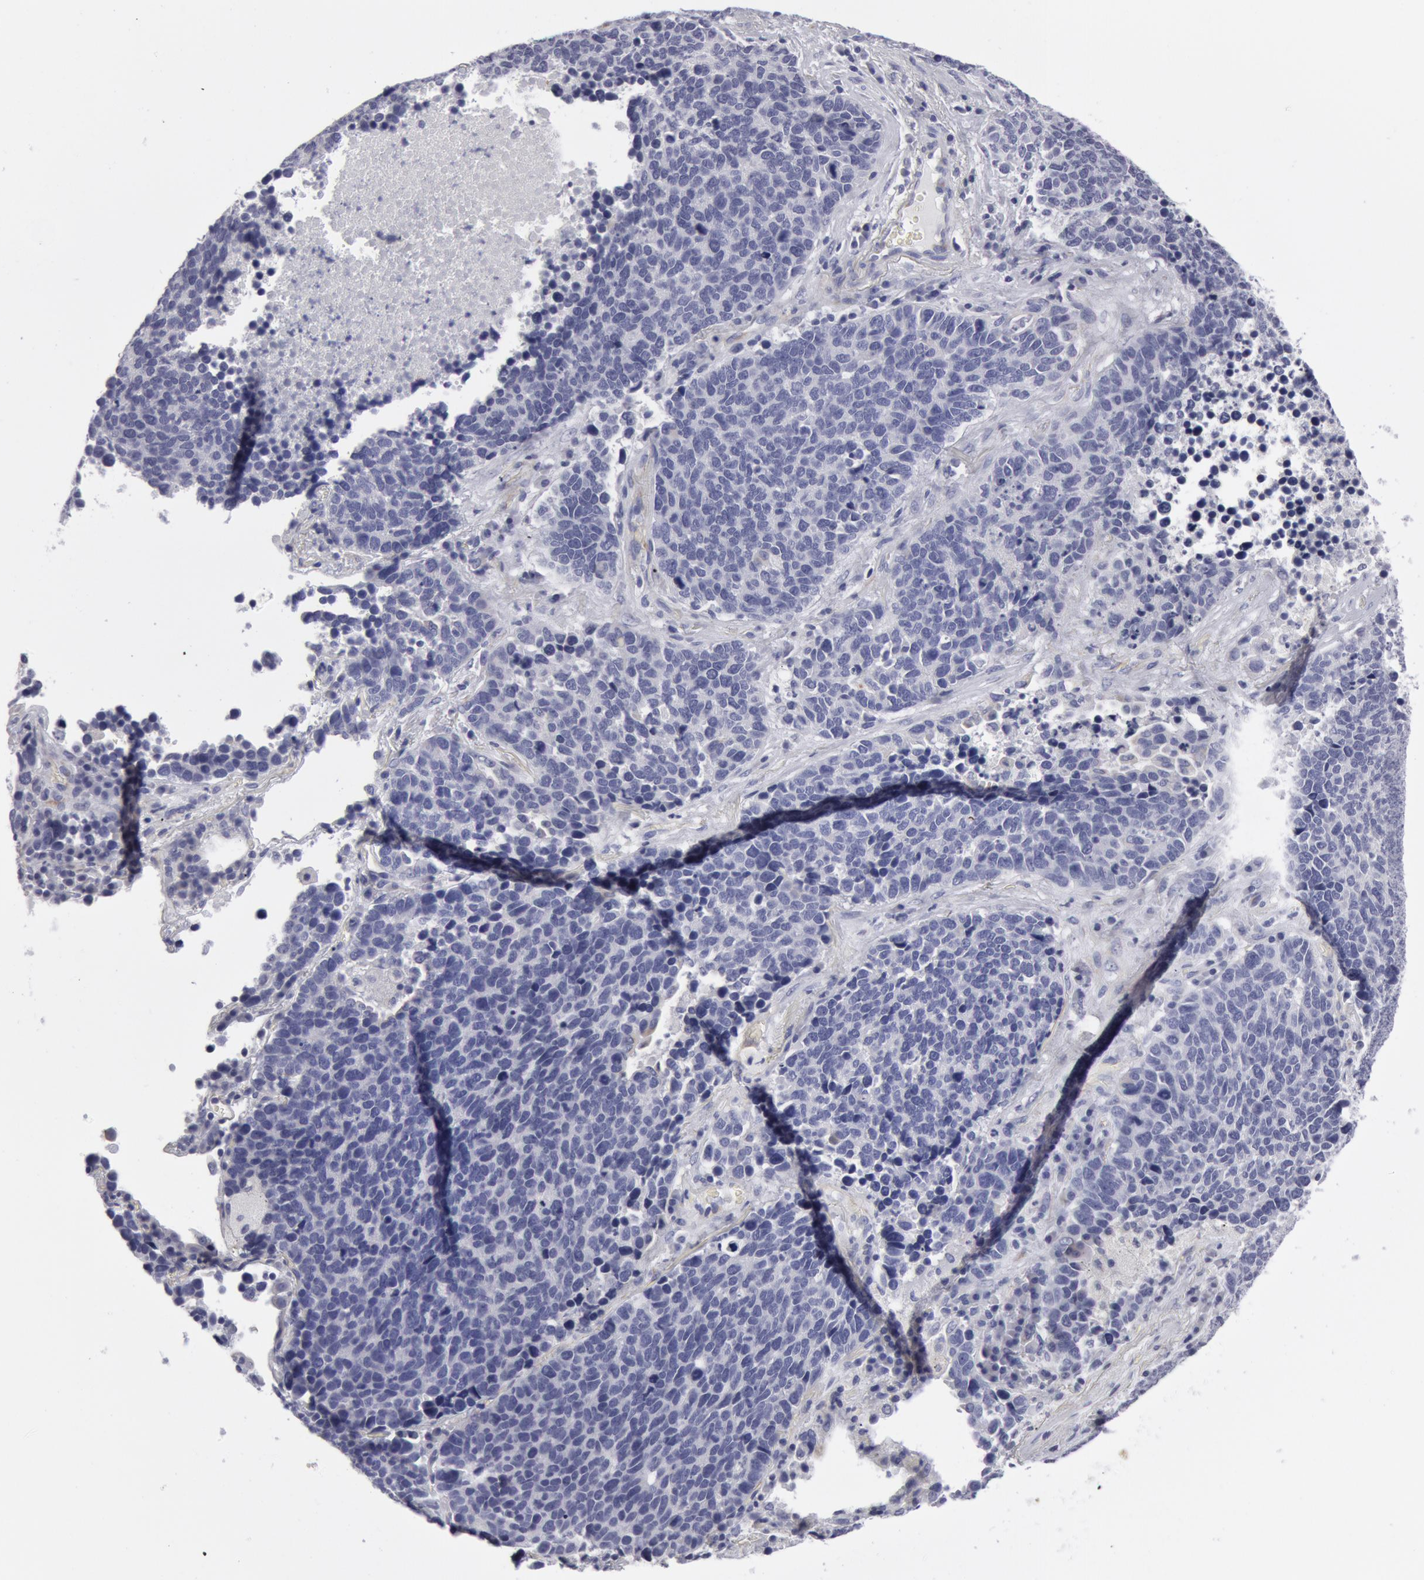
{"staining": {"intensity": "negative", "quantity": "none", "location": "none"}, "tissue": "lung cancer", "cell_type": "Tumor cells", "image_type": "cancer", "snomed": [{"axis": "morphology", "description": "Neoplasm, malignant, NOS"}, {"axis": "topography", "description": "Lung"}], "caption": "High power microscopy histopathology image of an IHC photomicrograph of lung cancer (neoplasm (malignant)), revealing no significant expression in tumor cells. (DAB (3,3'-diaminobenzidine) immunohistochemistry, high magnification).", "gene": "SMC1B", "patient": {"sex": "female", "age": 75}}